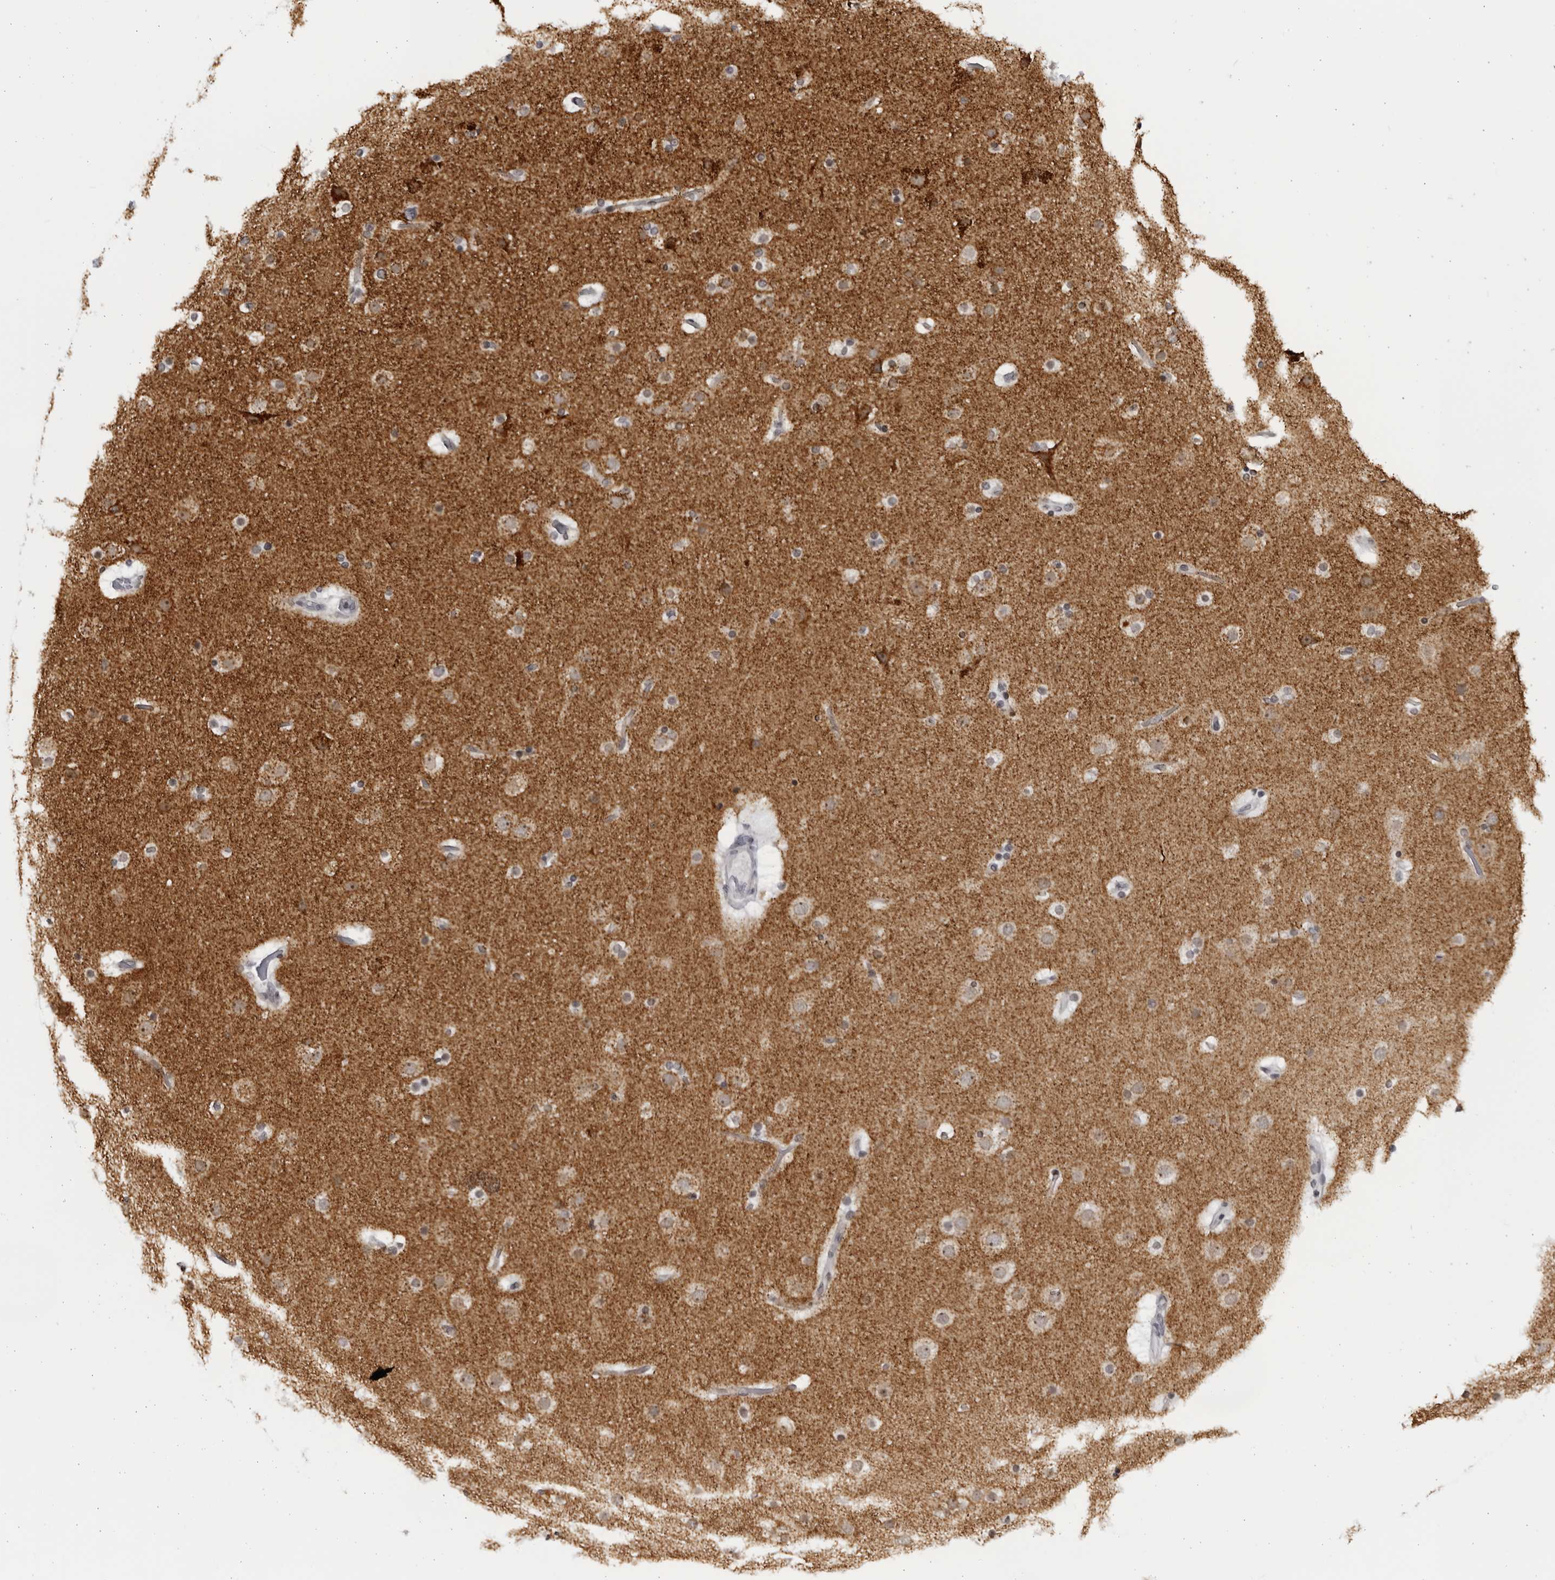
{"staining": {"intensity": "negative", "quantity": "none", "location": "none"}, "tissue": "cerebral cortex", "cell_type": "Endothelial cells", "image_type": "normal", "snomed": [{"axis": "morphology", "description": "Normal tissue, NOS"}, {"axis": "topography", "description": "Cerebral cortex"}], "caption": "Protein analysis of unremarkable cerebral cortex exhibits no significant positivity in endothelial cells. The staining is performed using DAB brown chromogen with nuclei counter-stained in using hematoxylin.", "gene": "SLC25A22", "patient": {"sex": "male", "age": 57}}